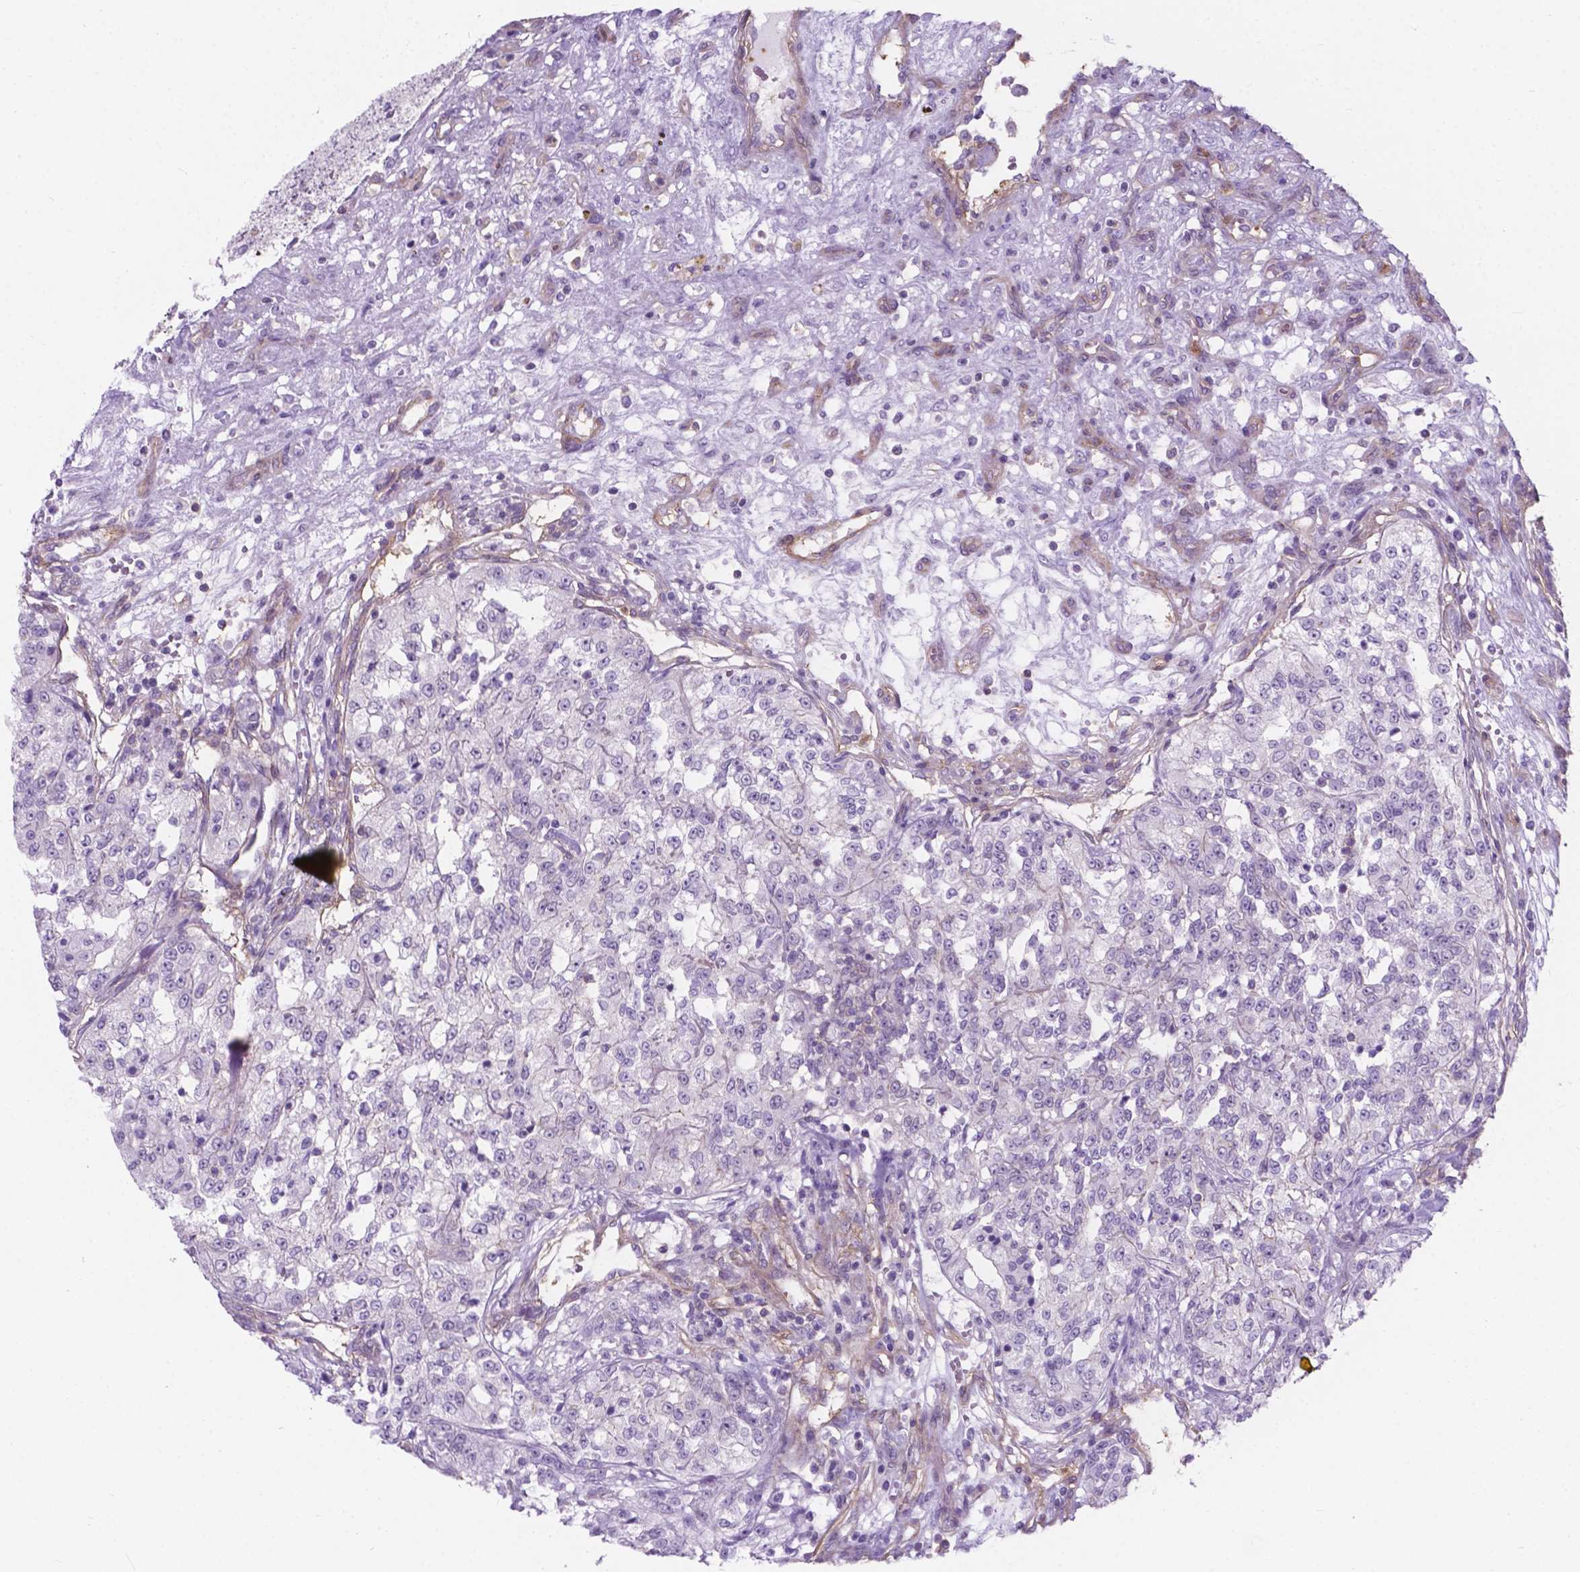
{"staining": {"intensity": "negative", "quantity": "none", "location": "none"}, "tissue": "renal cancer", "cell_type": "Tumor cells", "image_type": "cancer", "snomed": [{"axis": "morphology", "description": "Adenocarcinoma, NOS"}, {"axis": "topography", "description": "Kidney"}], "caption": "Immunohistochemical staining of human renal adenocarcinoma shows no significant positivity in tumor cells.", "gene": "KIAA0040", "patient": {"sex": "female", "age": 63}}